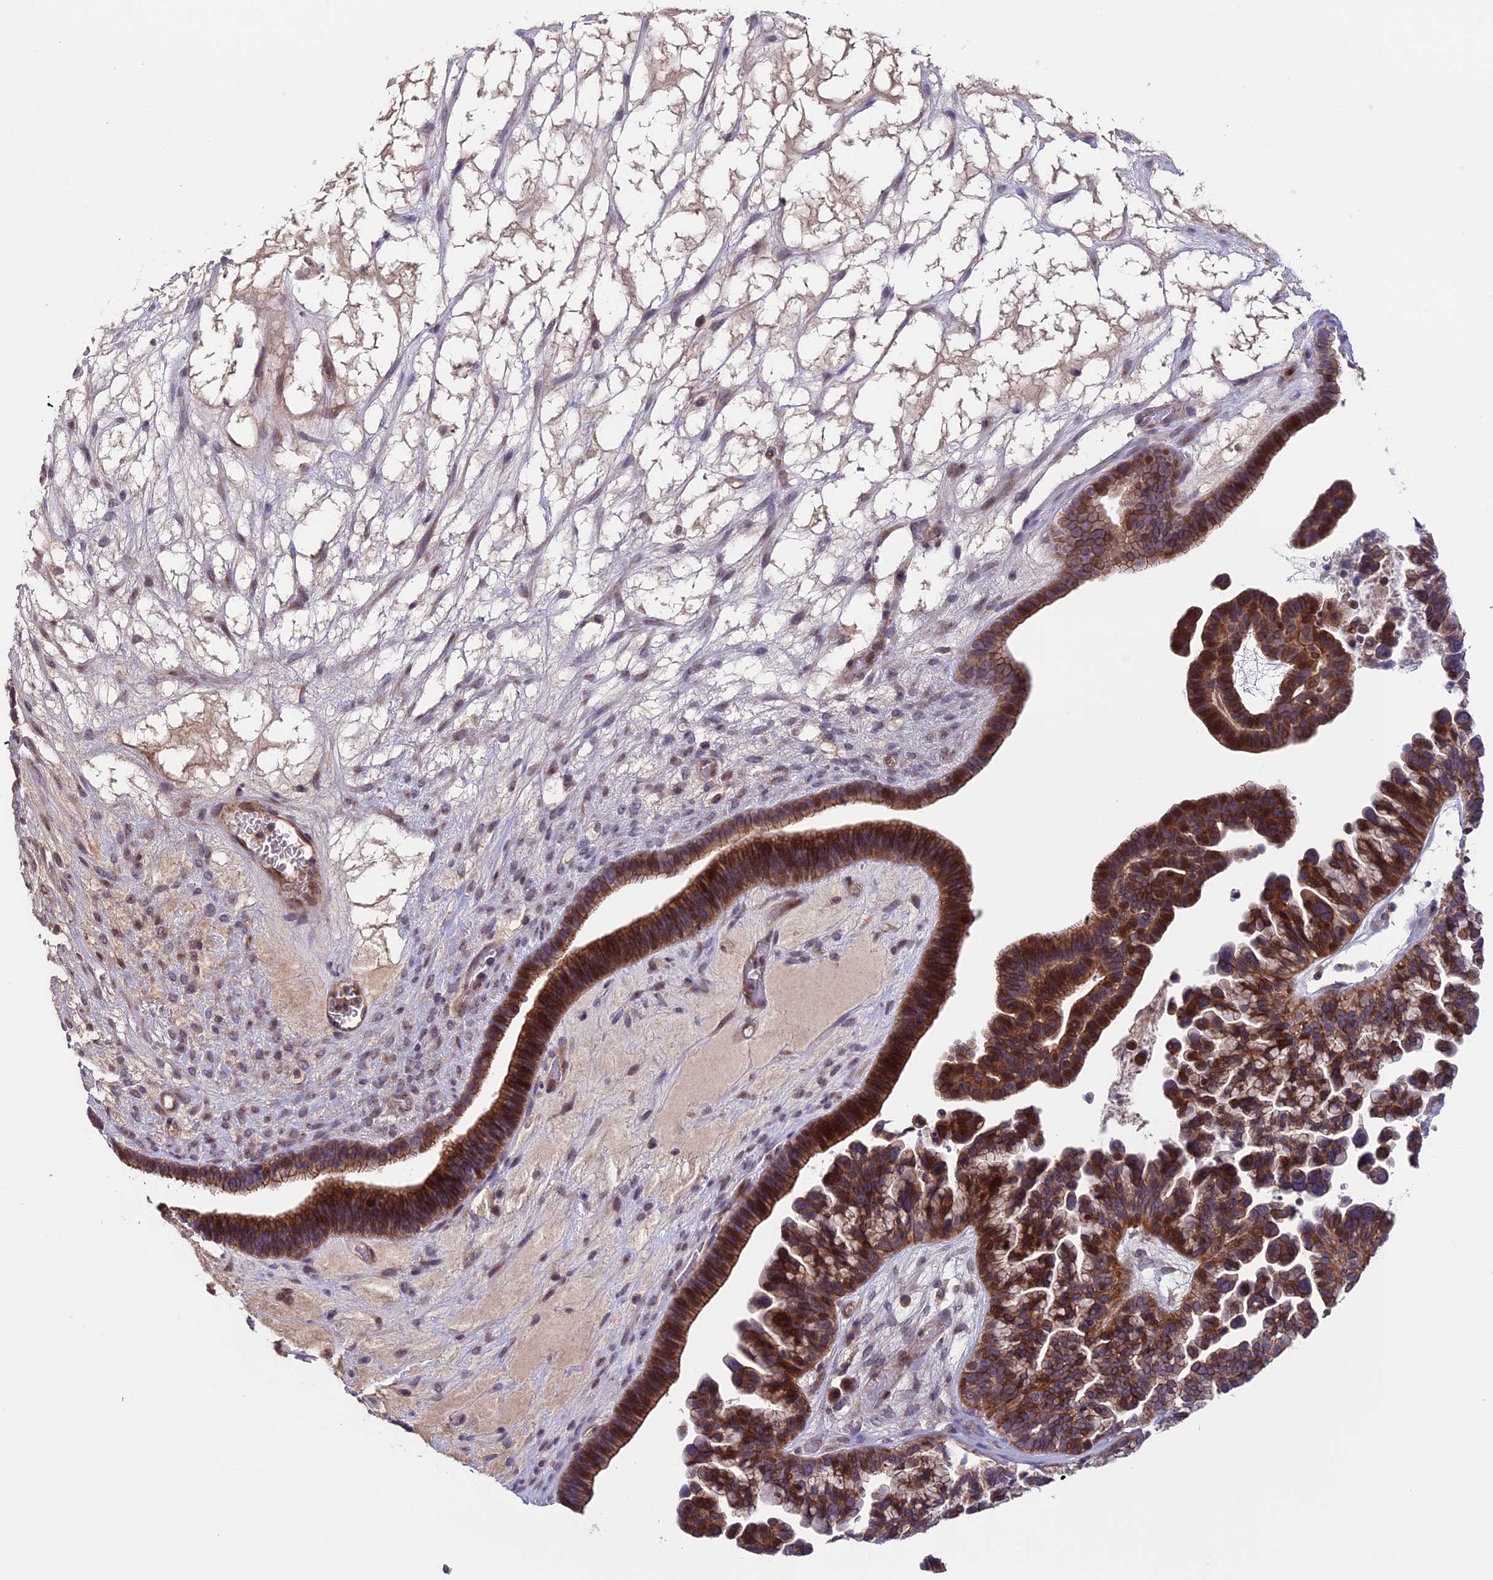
{"staining": {"intensity": "moderate", "quantity": ">75%", "location": "cytoplasmic/membranous"}, "tissue": "ovarian cancer", "cell_type": "Tumor cells", "image_type": "cancer", "snomed": [{"axis": "morphology", "description": "Cystadenocarcinoma, serous, NOS"}, {"axis": "topography", "description": "Ovary"}], "caption": "Protein staining of ovarian cancer (serous cystadenocarcinoma) tissue reveals moderate cytoplasmic/membranous staining in about >75% of tumor cells.", "gene": "SIPA1L3", "patient": {"sex": "female", "age": 56}}